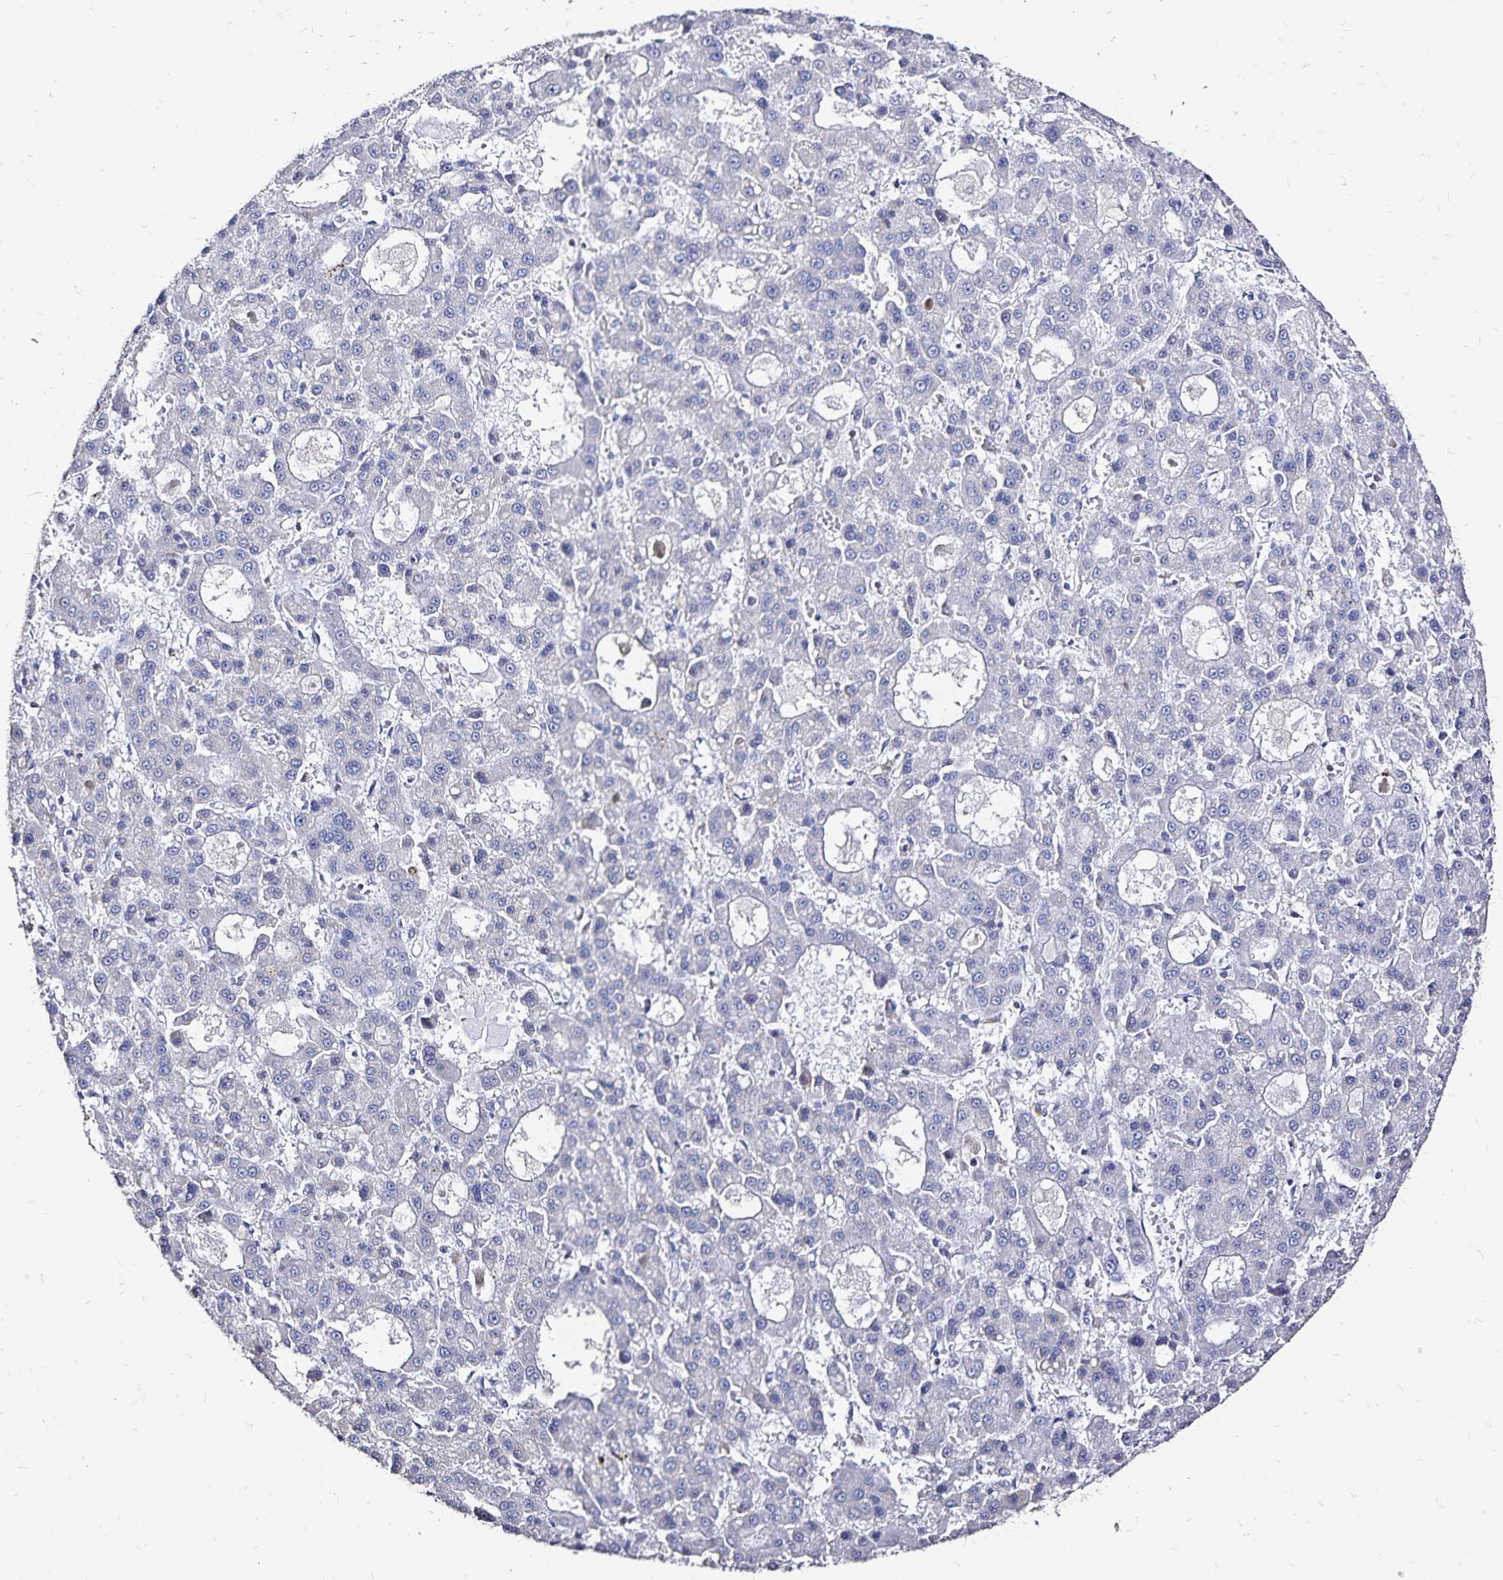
{"staining": {"intensity": "negative", "quantity": "none", "location": "none"}, "tissue": "liver cancer", "cell_type": "Tumor cells", "image_type": "cancer", "snomed": [{"axis": "morphology", "description": "Carcinoma, Hepatocellular, NOS"}, {"axis": "topography", "description": "Liver"}], "caption": "Protein analysis of liver cancer displays no significant staining in tumor cells.", "gene": "SLC5A1", "patient": {"sex": "male", "age": 70}}